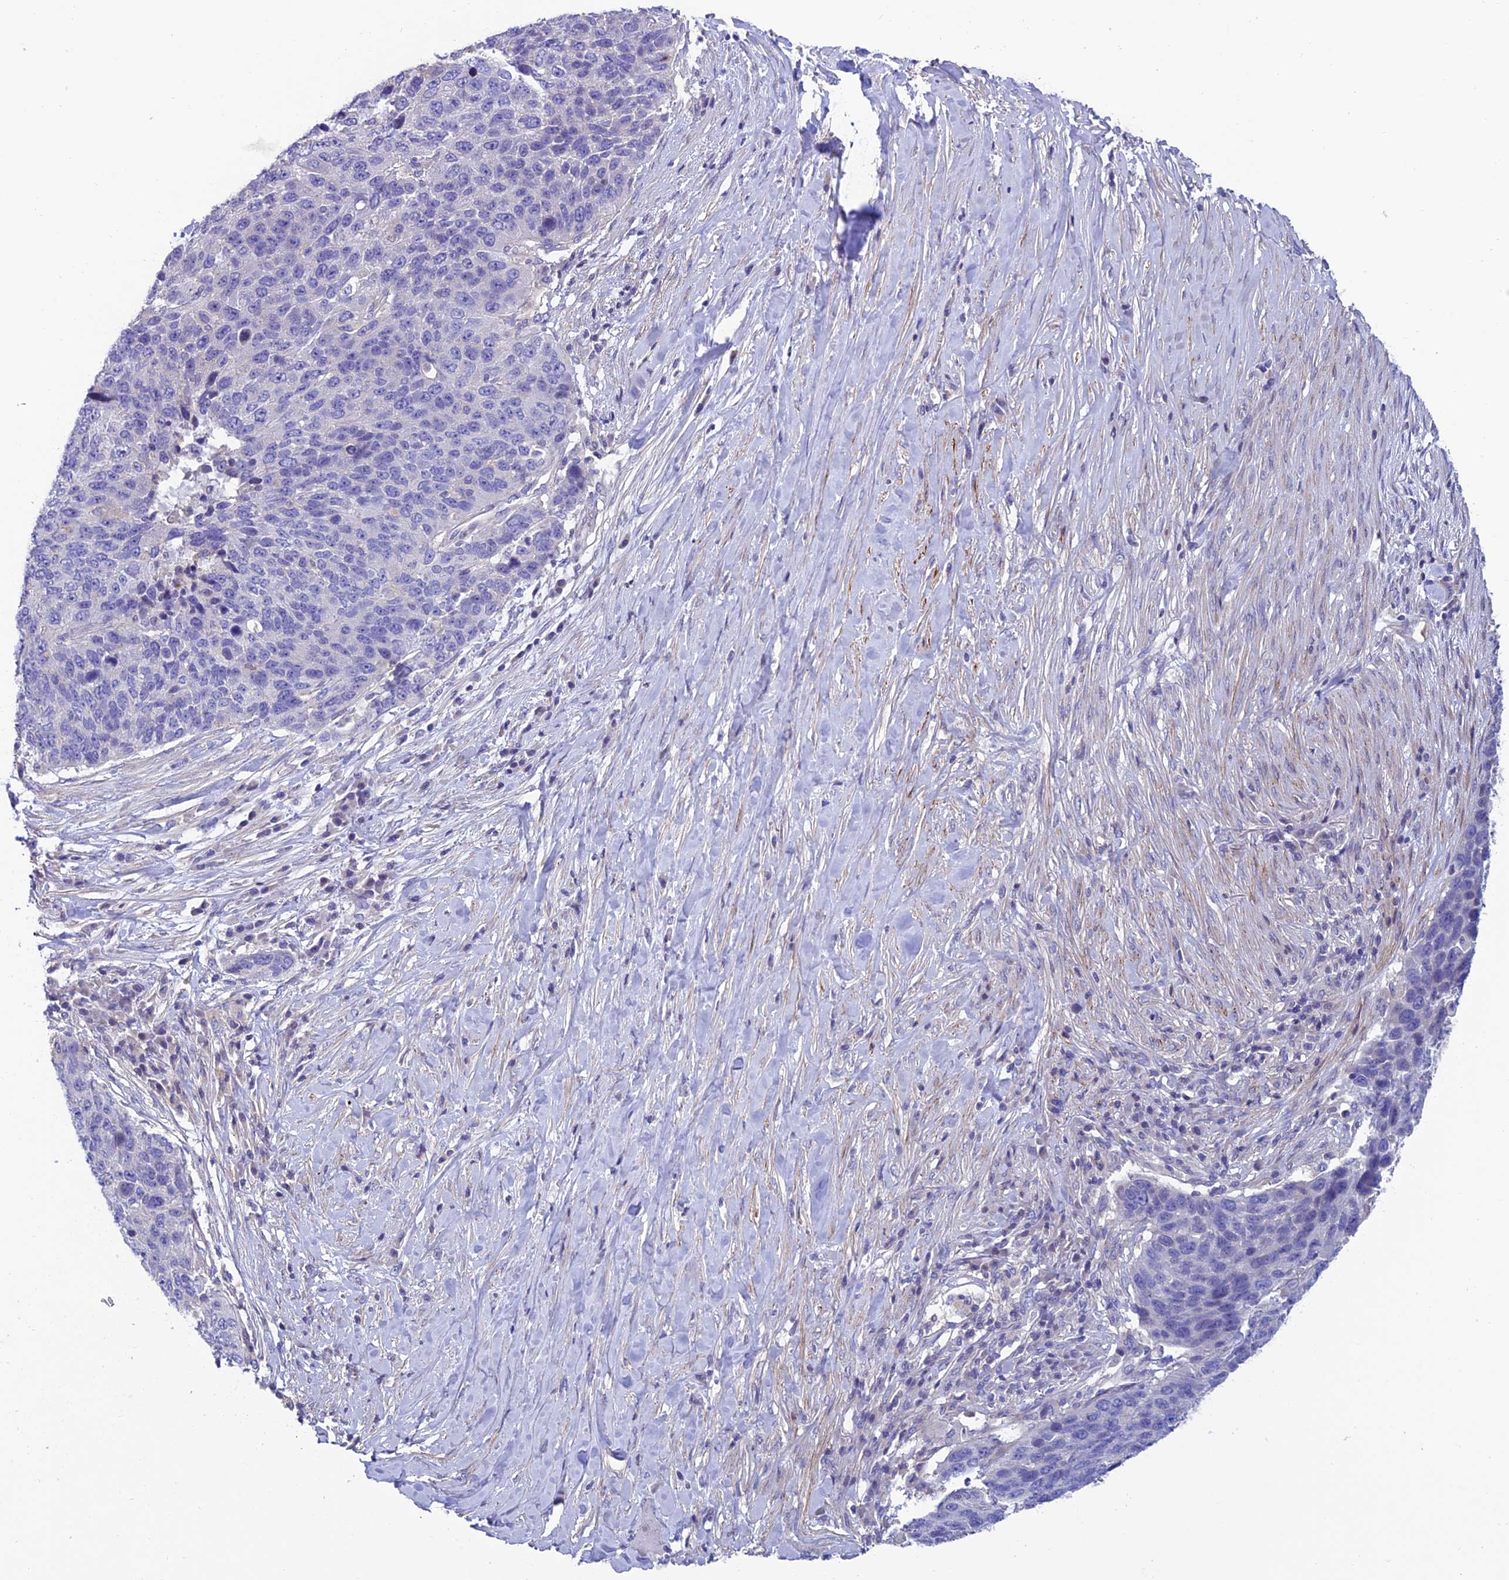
{"staining": {"intensity": "negative", "quantity": "none", "location": "none"}, "tissue": "lung cancer", "cell_type": "Tumor cells", "image_type": "cancer", "snomed": [{"axis": "morphology", "description": "Normal tissue, NOS"}, {"axis": "morphology", "description": "Squamous cell carcinoma, NOS"}, {"axis": "topography", "description": "Lymph node"}, {"axis": "topography", "description": "Lung"}], "caption": "DAB (3,3'-diaminobenzidine) immunohistochemical staining of lung squamous cell carcinoma reveals no significant staining in tumor cells.", "gene": "FAM178B", "patient": {"sex": "male", "age": 66}}